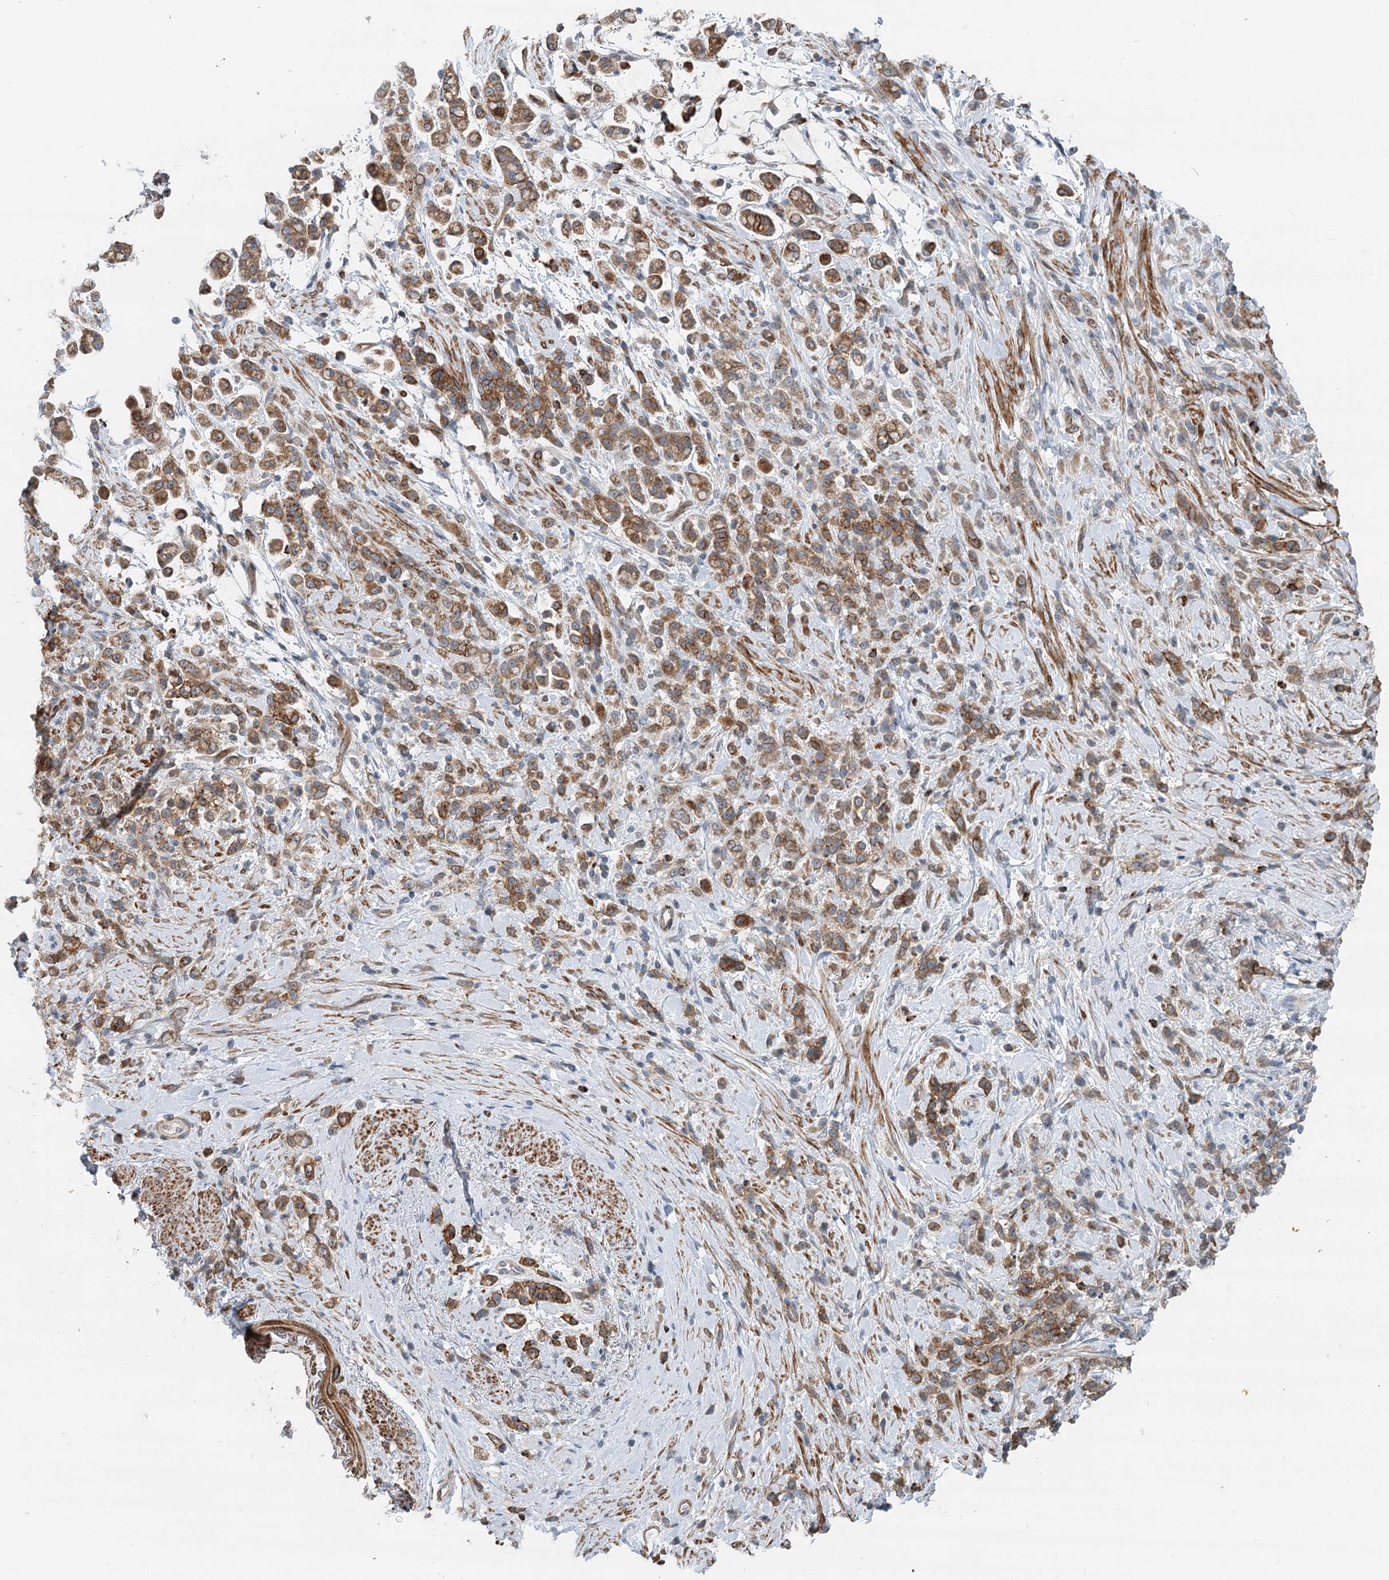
{"staining": {"intensity": "moderate", "quantity": ">75%", "location": "cytoplasmic/membranous"}, "tissue": "stomach cancer", "cell_type": "Tumor cells", "image_type": "cancer", "snomed": [{"axis": "morphology", "description": "Adenocarcinoma, NOS"}, {"axis": "topography", "description": "Stomach"}], "caption": "Stomach cancer (adenocarcinoma) stained for a protein exhibits moderate cytoplasmic/membranous positivity in tumor cells. Immunohistochemistry (ihc) stains the protein of interest in brown and the nuclei are stained blue.", "gene": "RNF111", "patient": {"sex": "female", "age": 60}}